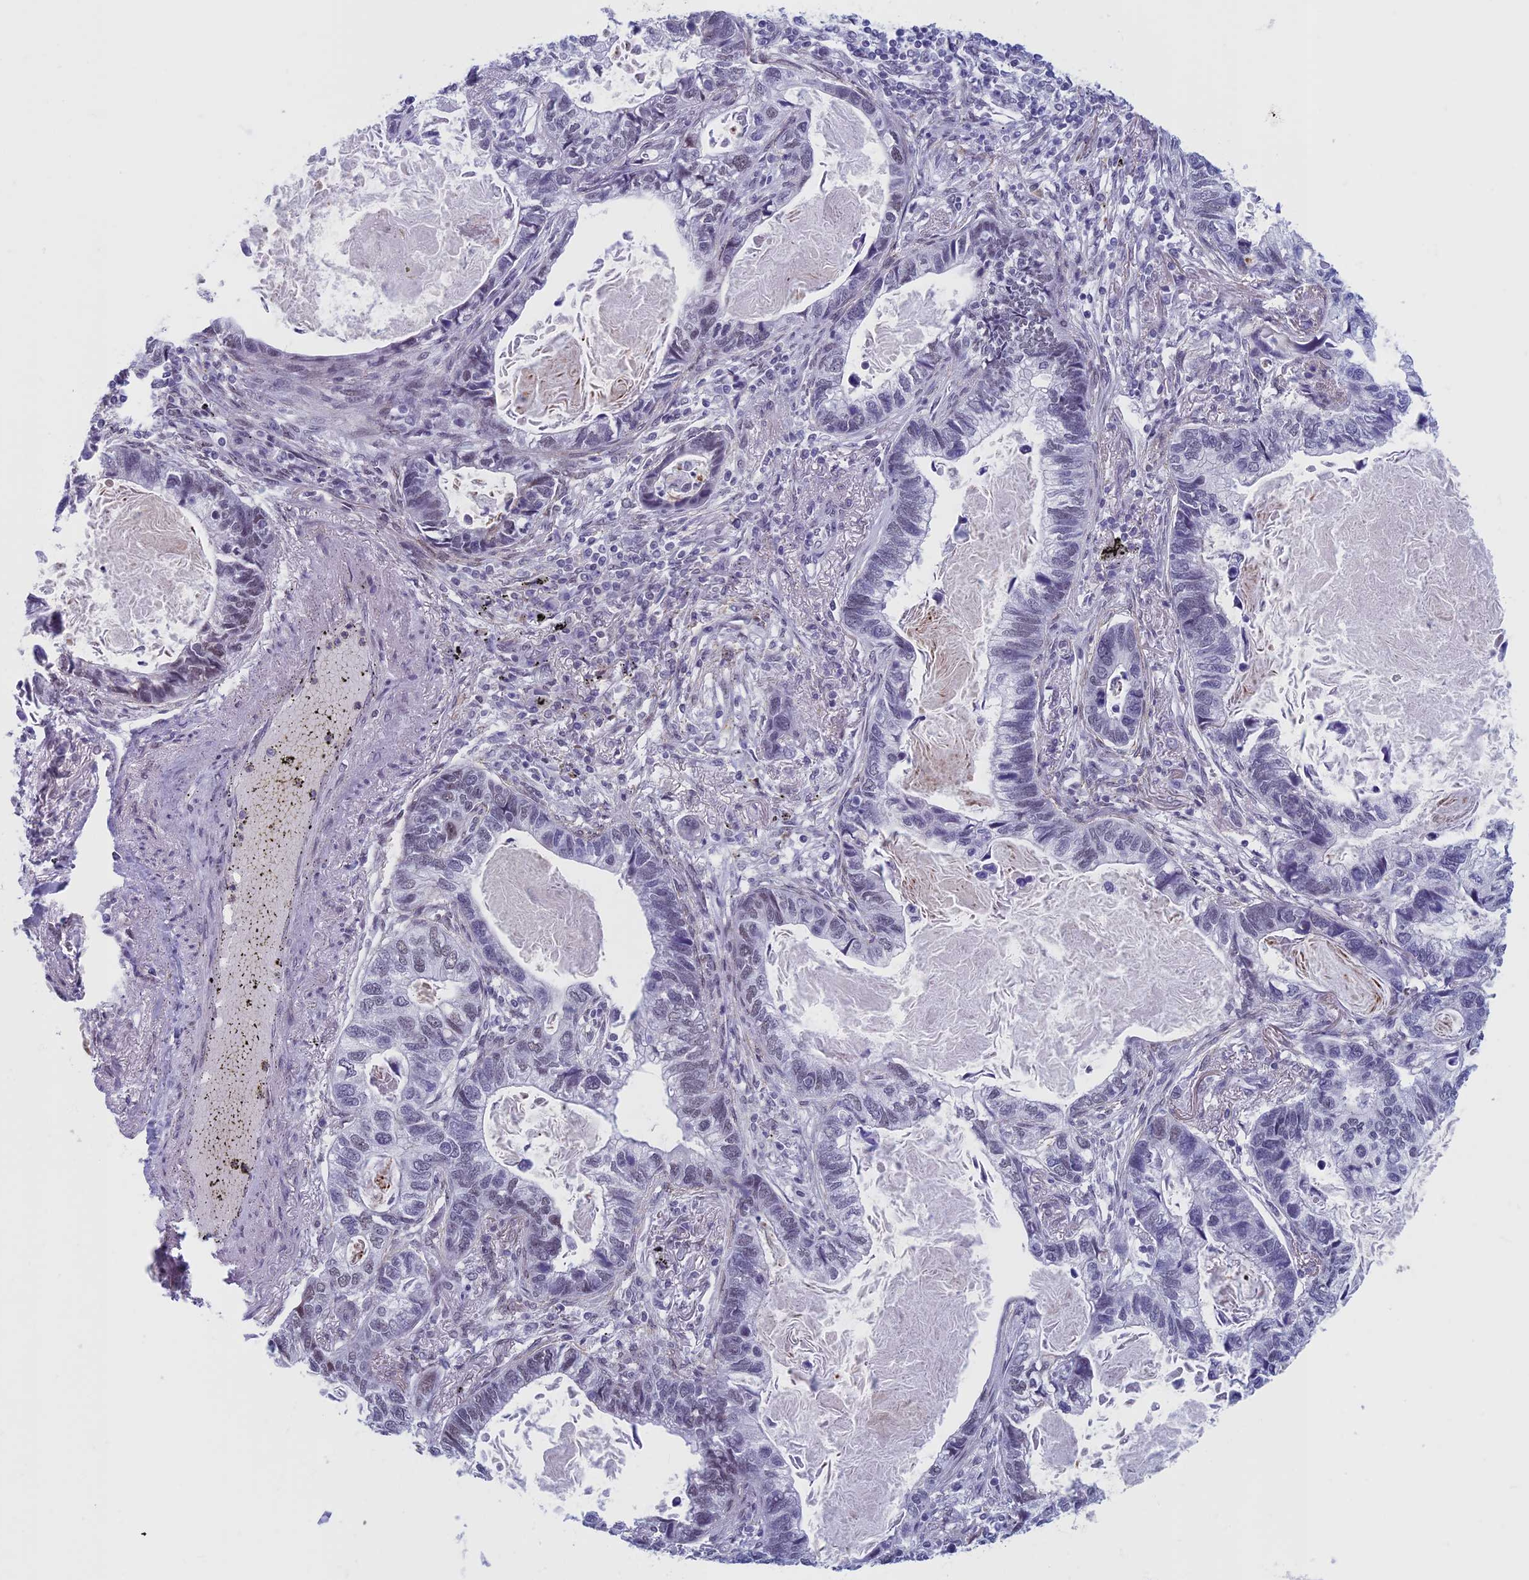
{"staining": {"intensity": "weak", "quantity": "<25%", "location": "nuclear"}, "tissue": "lung cancer", "cell_type": "Tumor cells", "image_type": "cancer", "snomed": [{"axis": "morphology", "description": "Adenocarcinoma, NOS"}, {"axis": "topography", "description": "Lung"}], "caption": "A photomicrograph of human lung cancer is negative for staining in tumor cells.", "gene": "ASH2L", "patient": {"sex": "male", "age": 67}}